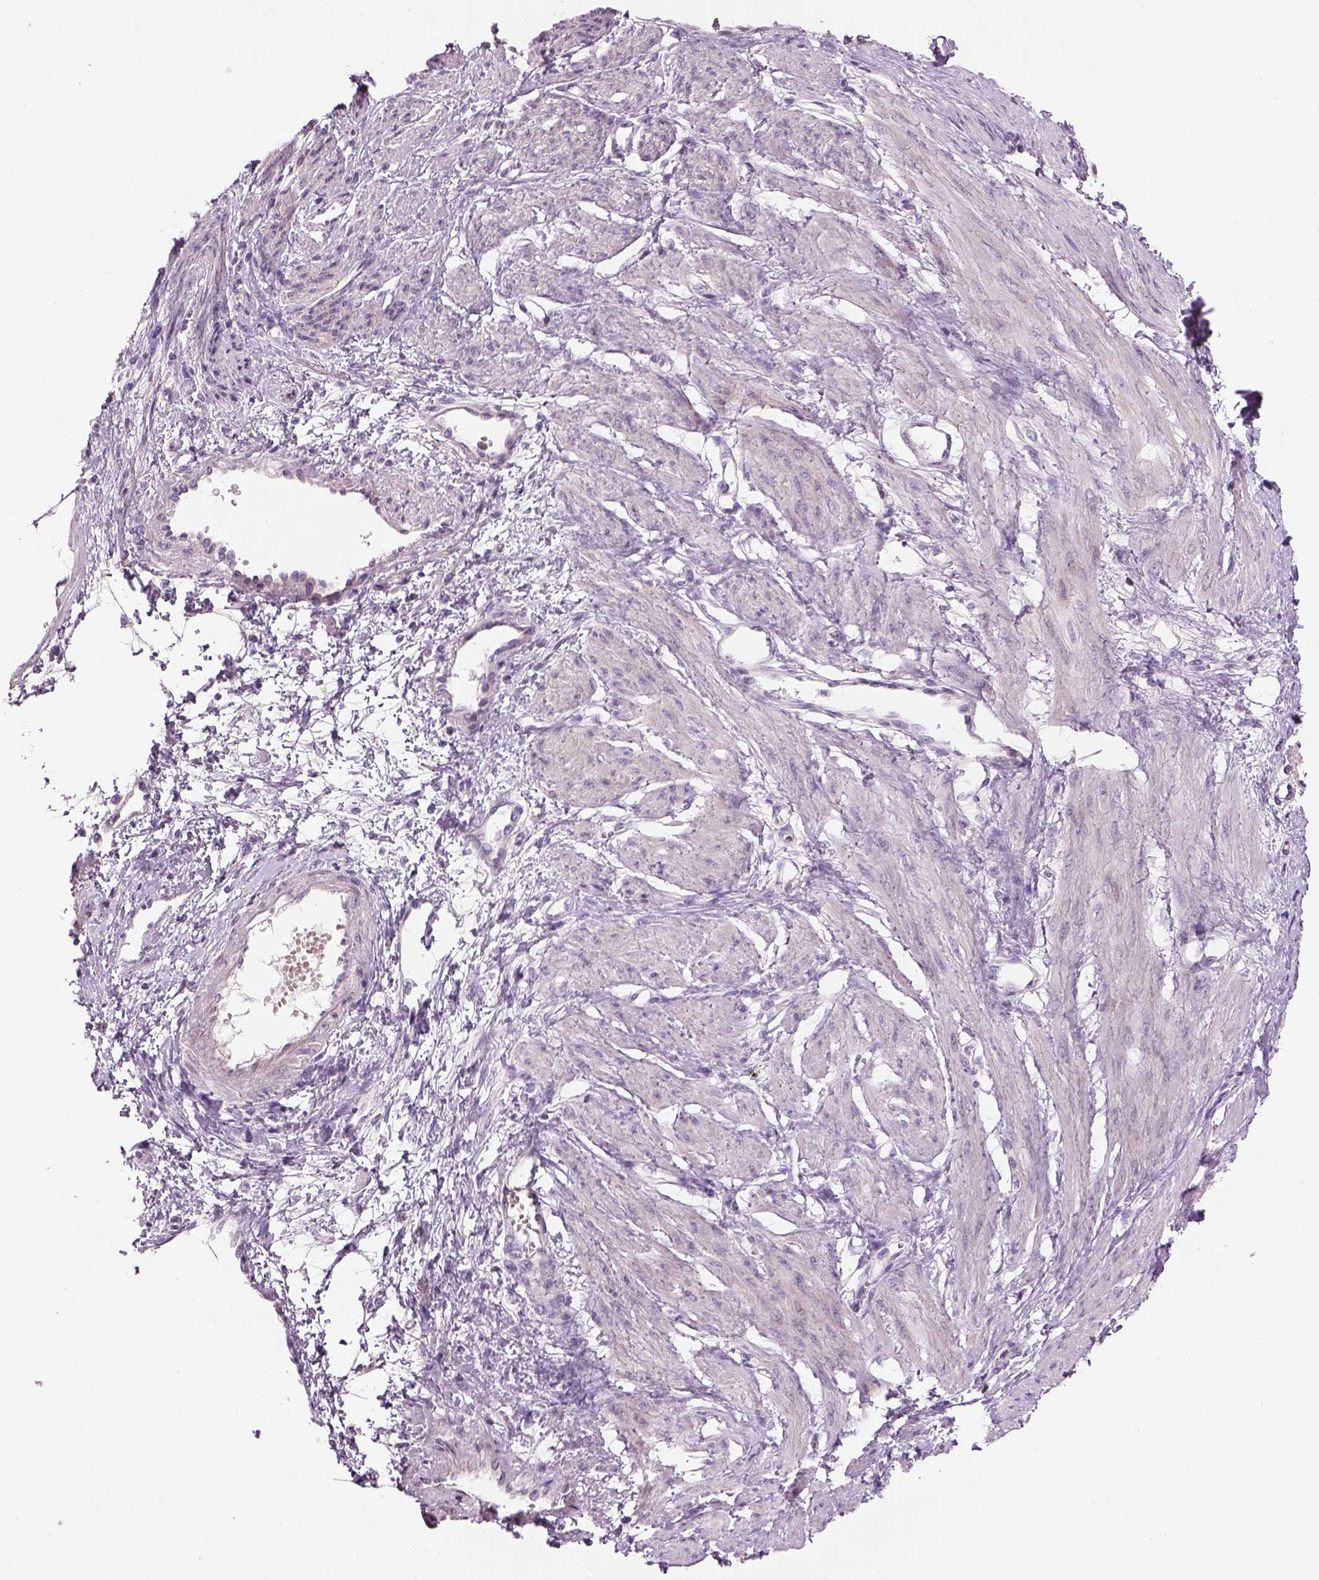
{"staining": {"intensity": "weak", "quantity": "<25%", "location": "cytoplasmic/membranous"}, "tissue": "smooth muscle", "cell_type": "Smooth muscle cells", "image_type": "normal", "snomed": [{"axis": "morphology", "description": "Normal tissue, NOS"}, {"axis": "topography", "description": "Smooth muscle"}, {"axis": "topography", "description": "Uterus"}], "caption": "Benign smooth muscle was stained to show a protein in brown. There is no significant expression in smooth muscle cells. The staining was performed using DAB (3,3'-diaminobenzidine) to visualize the protein expression in brown, while the nuclei were stained in blue with hematoxylin (Magnification: 20x).", "gene": "IFT52", "patient": {"sex": "female", "age": 39}}